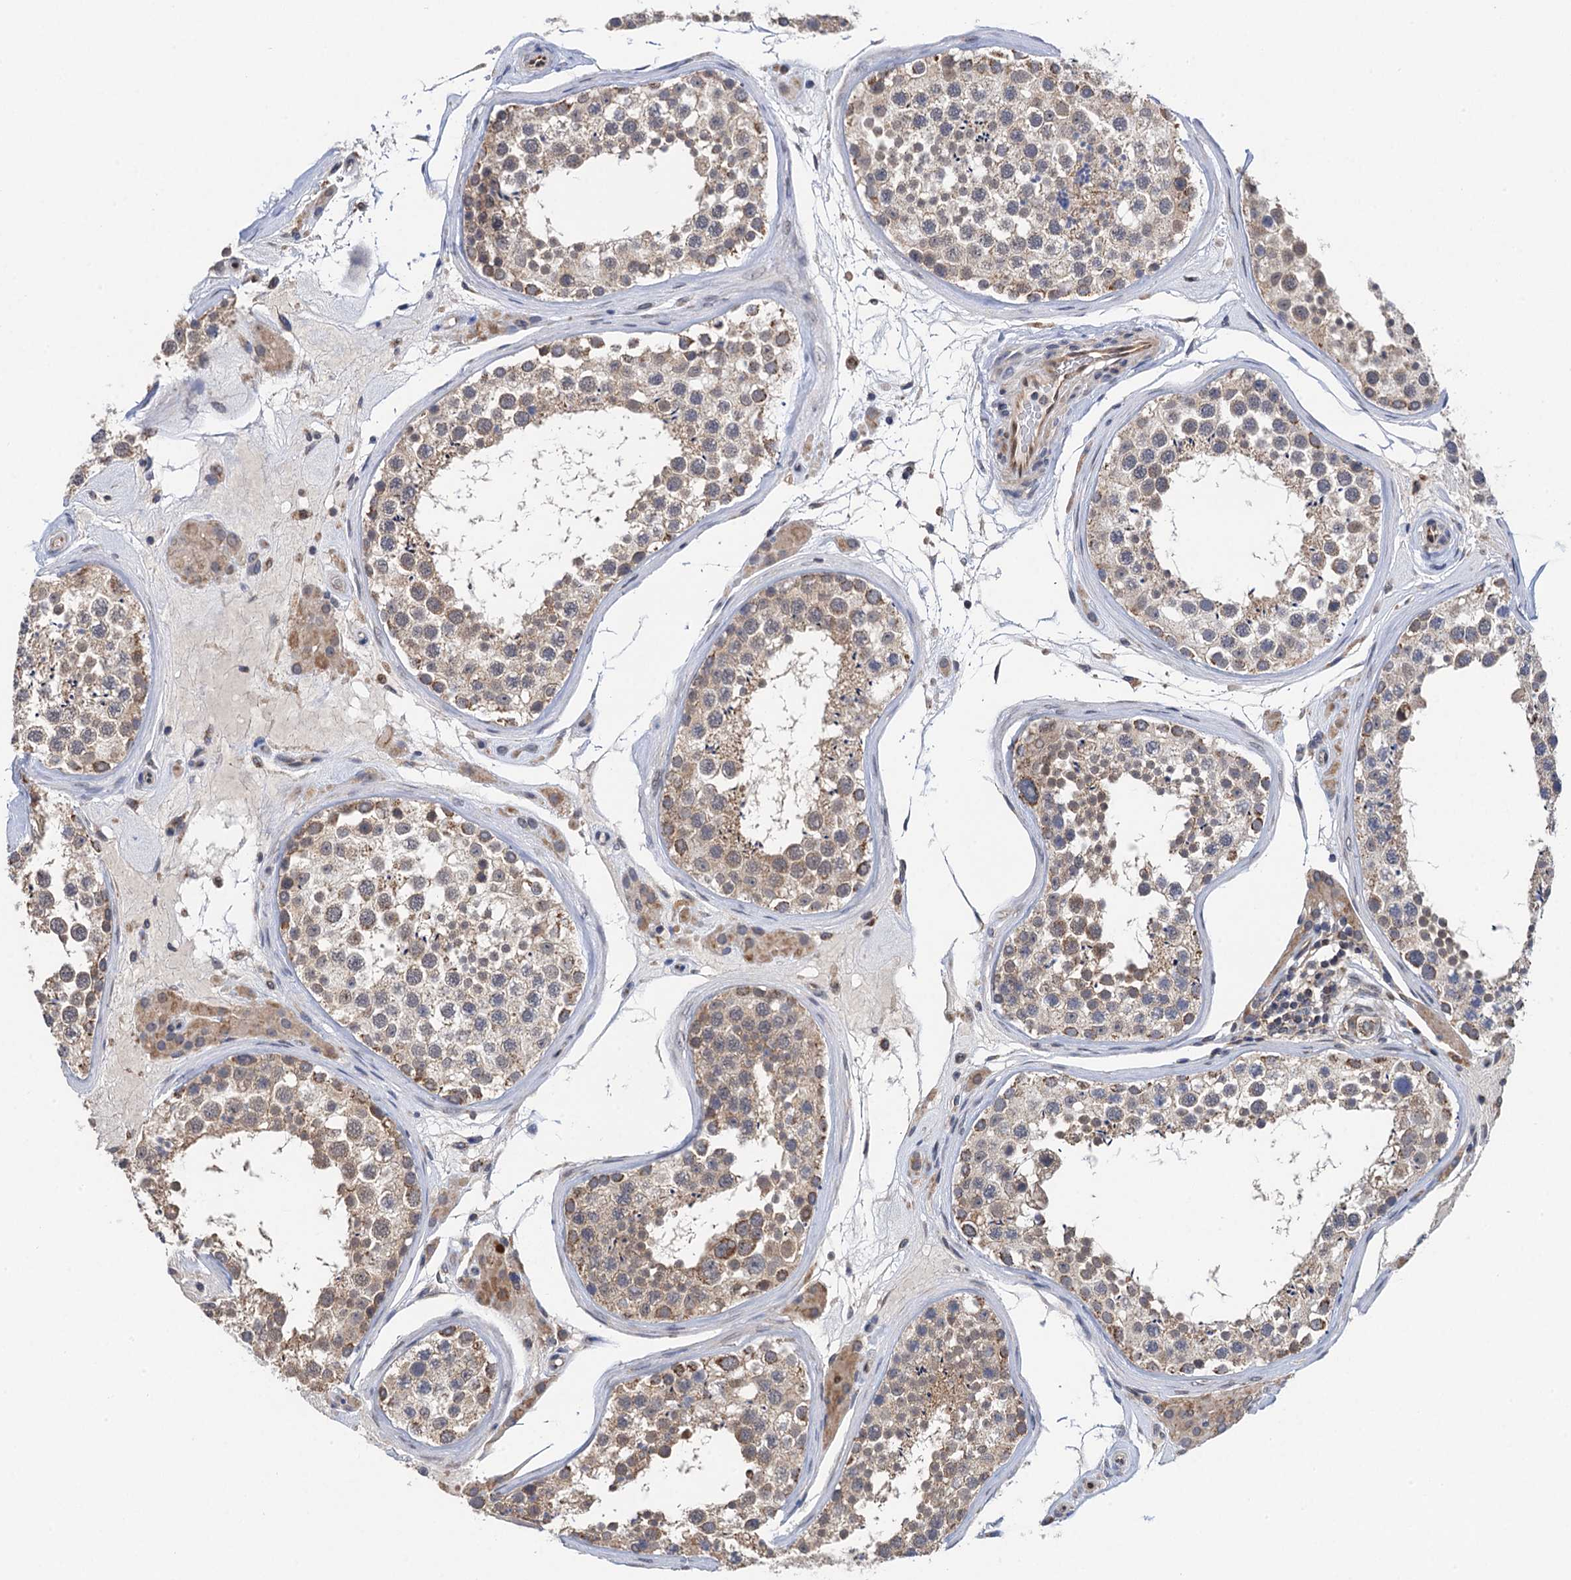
{"staining": {"intensity": "weak", "quantity": ">75%", "location": "cytoplasmic/membranous"}, "tissue": "testis", "cell_type": "Cells in seminiferous ducts", "image_type": "normal", "snomed": [{"axis": "morphology", "description": "Normal tissue, NOS"}, {"axis": "topography", "description": "Testis"}], "caption": "Immunohistochemistry micrograph of unremarkable human testis stained for a protein (brown), which reveals low levels of weak cytoplasmic/membranous positivity in approximately >75% of cells in seminiferous ducts.", "gene": "CMPK2", "patient": {"sex": "male", "age": 46}}